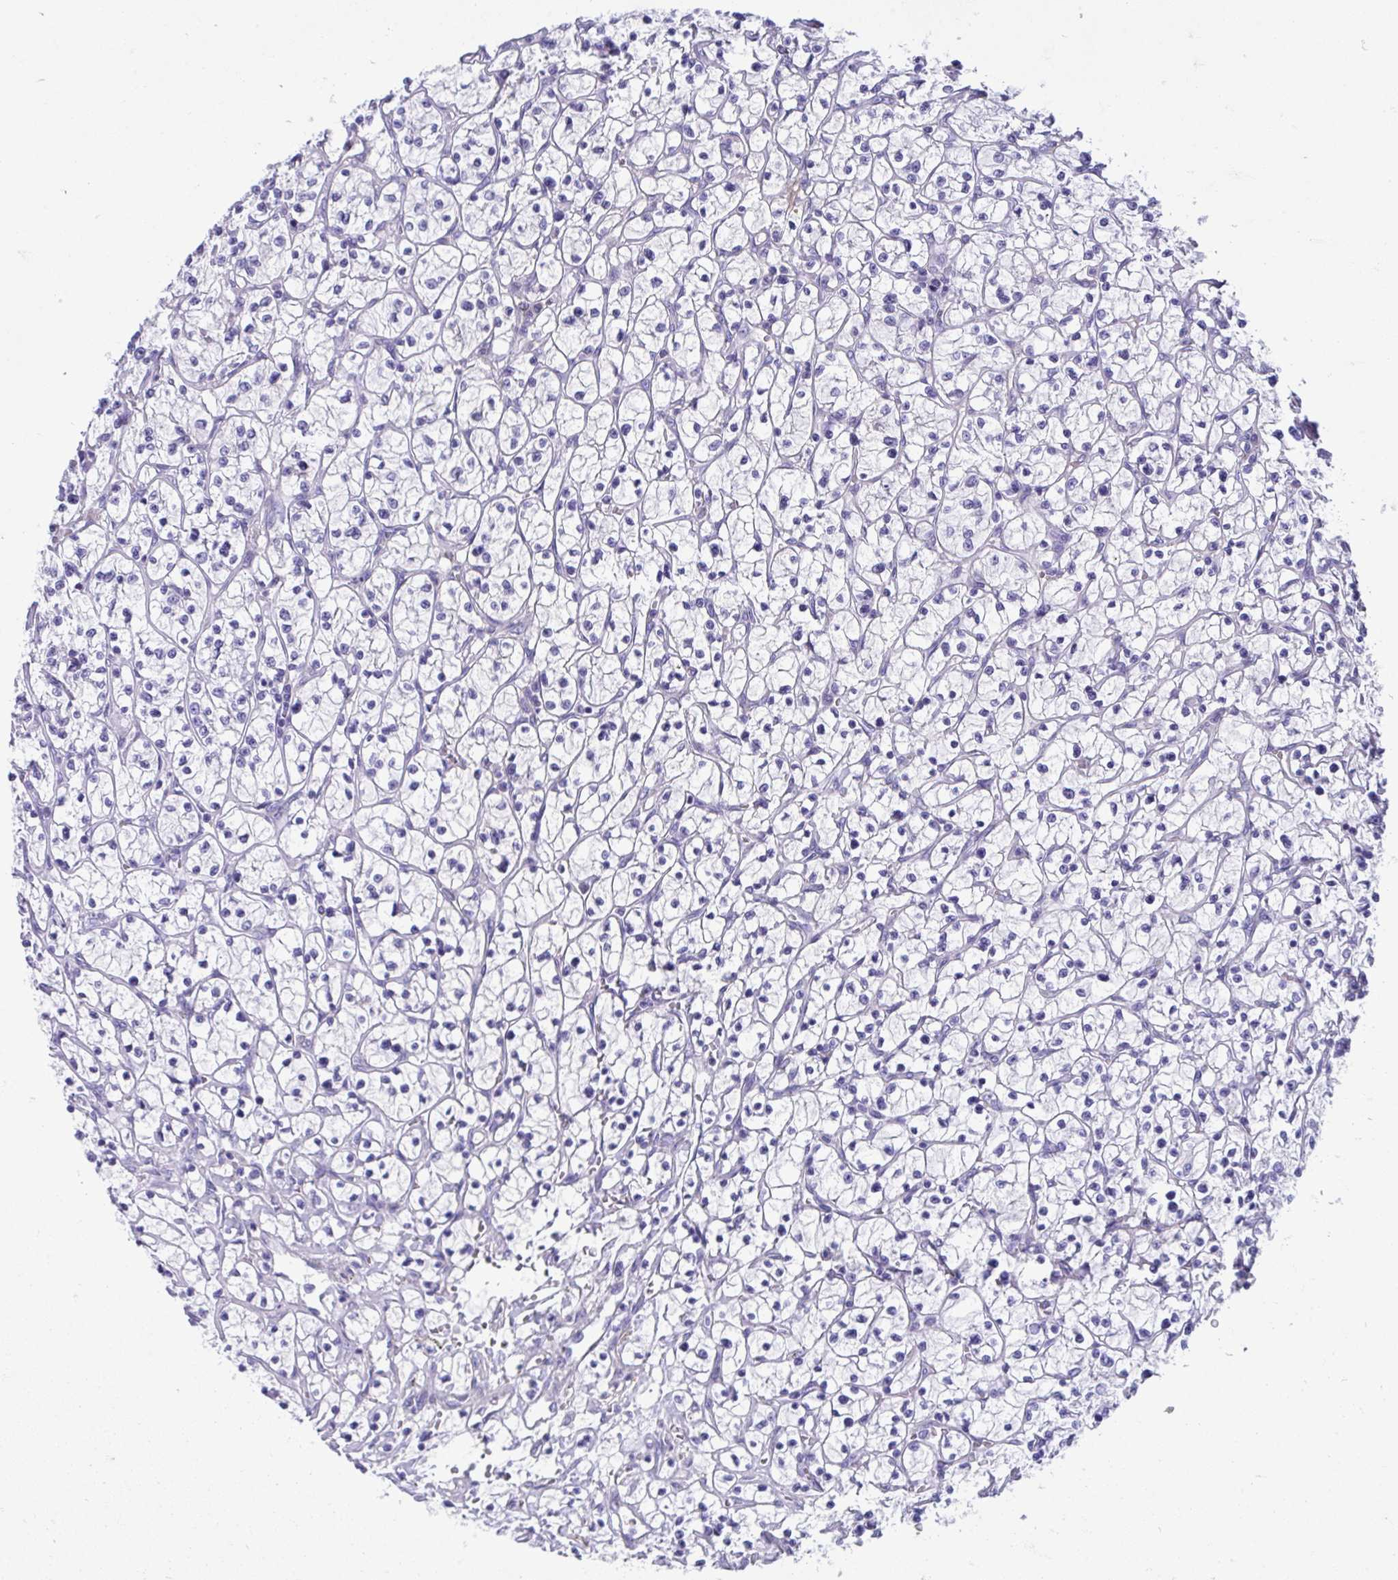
{"staining": {"intensity": "negative", "quantity": "none", "location": "none"}, "tissue": "renal cancer", "cell_type": "Tumor cells", "image_type": "cancer", "snomed": [{"axis": "morphology", "description": "Adenocarcinoma, NOS"}, {"axis": "topography", "description": "Kidney"}], "caption": "Adenocarcinoma (renal) was stained to show a protein in brown. There is no significant positivity in tumor cells.", "gene": "SMIM9", "patient": {"sex": "female", "age": 64}}